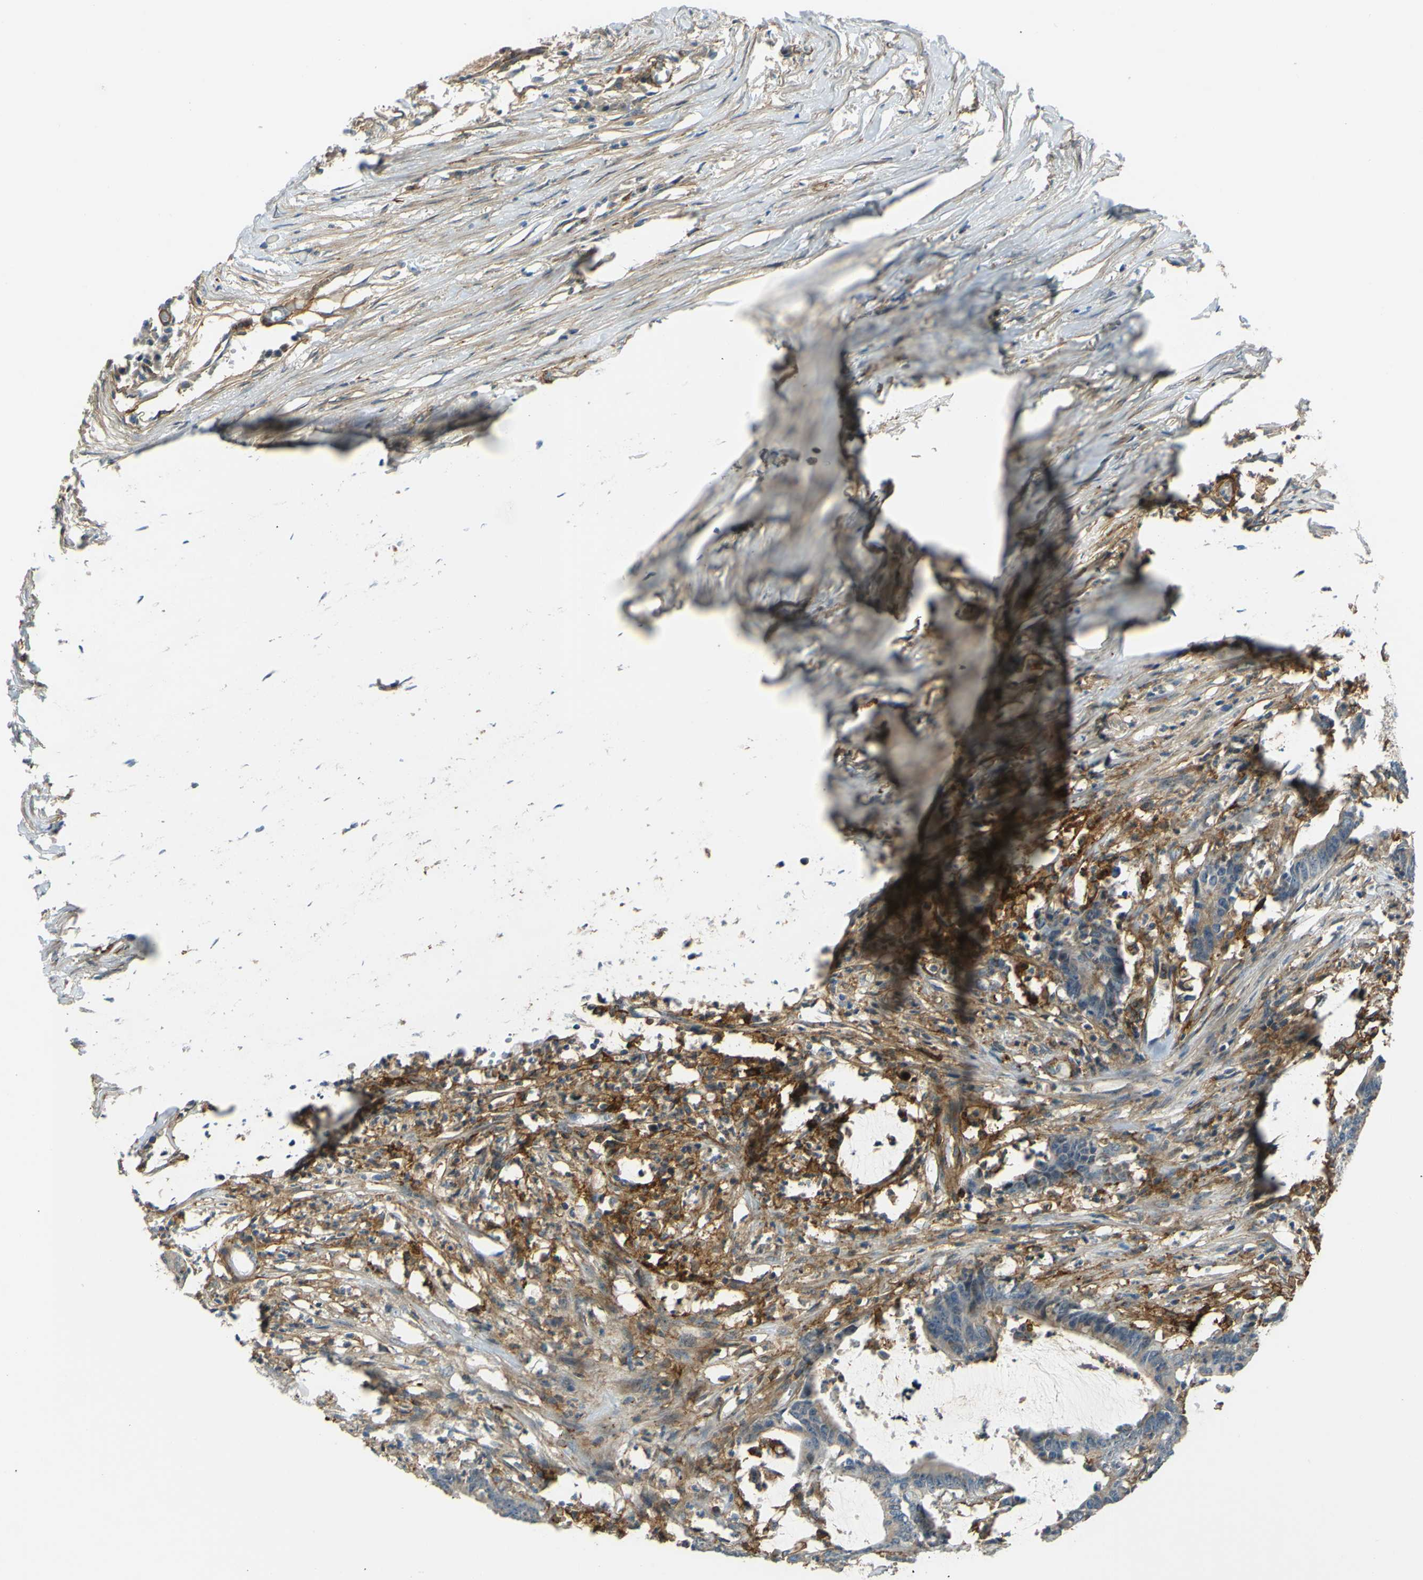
{"staining": {"intensity": "weak", "quantity": ">75%", "location": "cytoplasmic/membranous"}, "tissue": "colorectal cancer", "cell_type": "Tumor cells", "image_type": "cancer", "snomed": [{"axis": "morphology", "description": "Adenocarcinoma, NOS"}, {"axis": "topography", "description": "Rectum"}], "caption": "The histopathology image demonstrates staining of colorectal adenocarcinoma, revealing weak cytoplasmic/membranous protein expression (brown color) within tumor cells. (Stains: DAB in brown, nuclei in blue, Microscopy: brightfield microscopy at high magnification).", "gene": "ARHGAP1", "patient": {"sex": "female", "age": 66}}